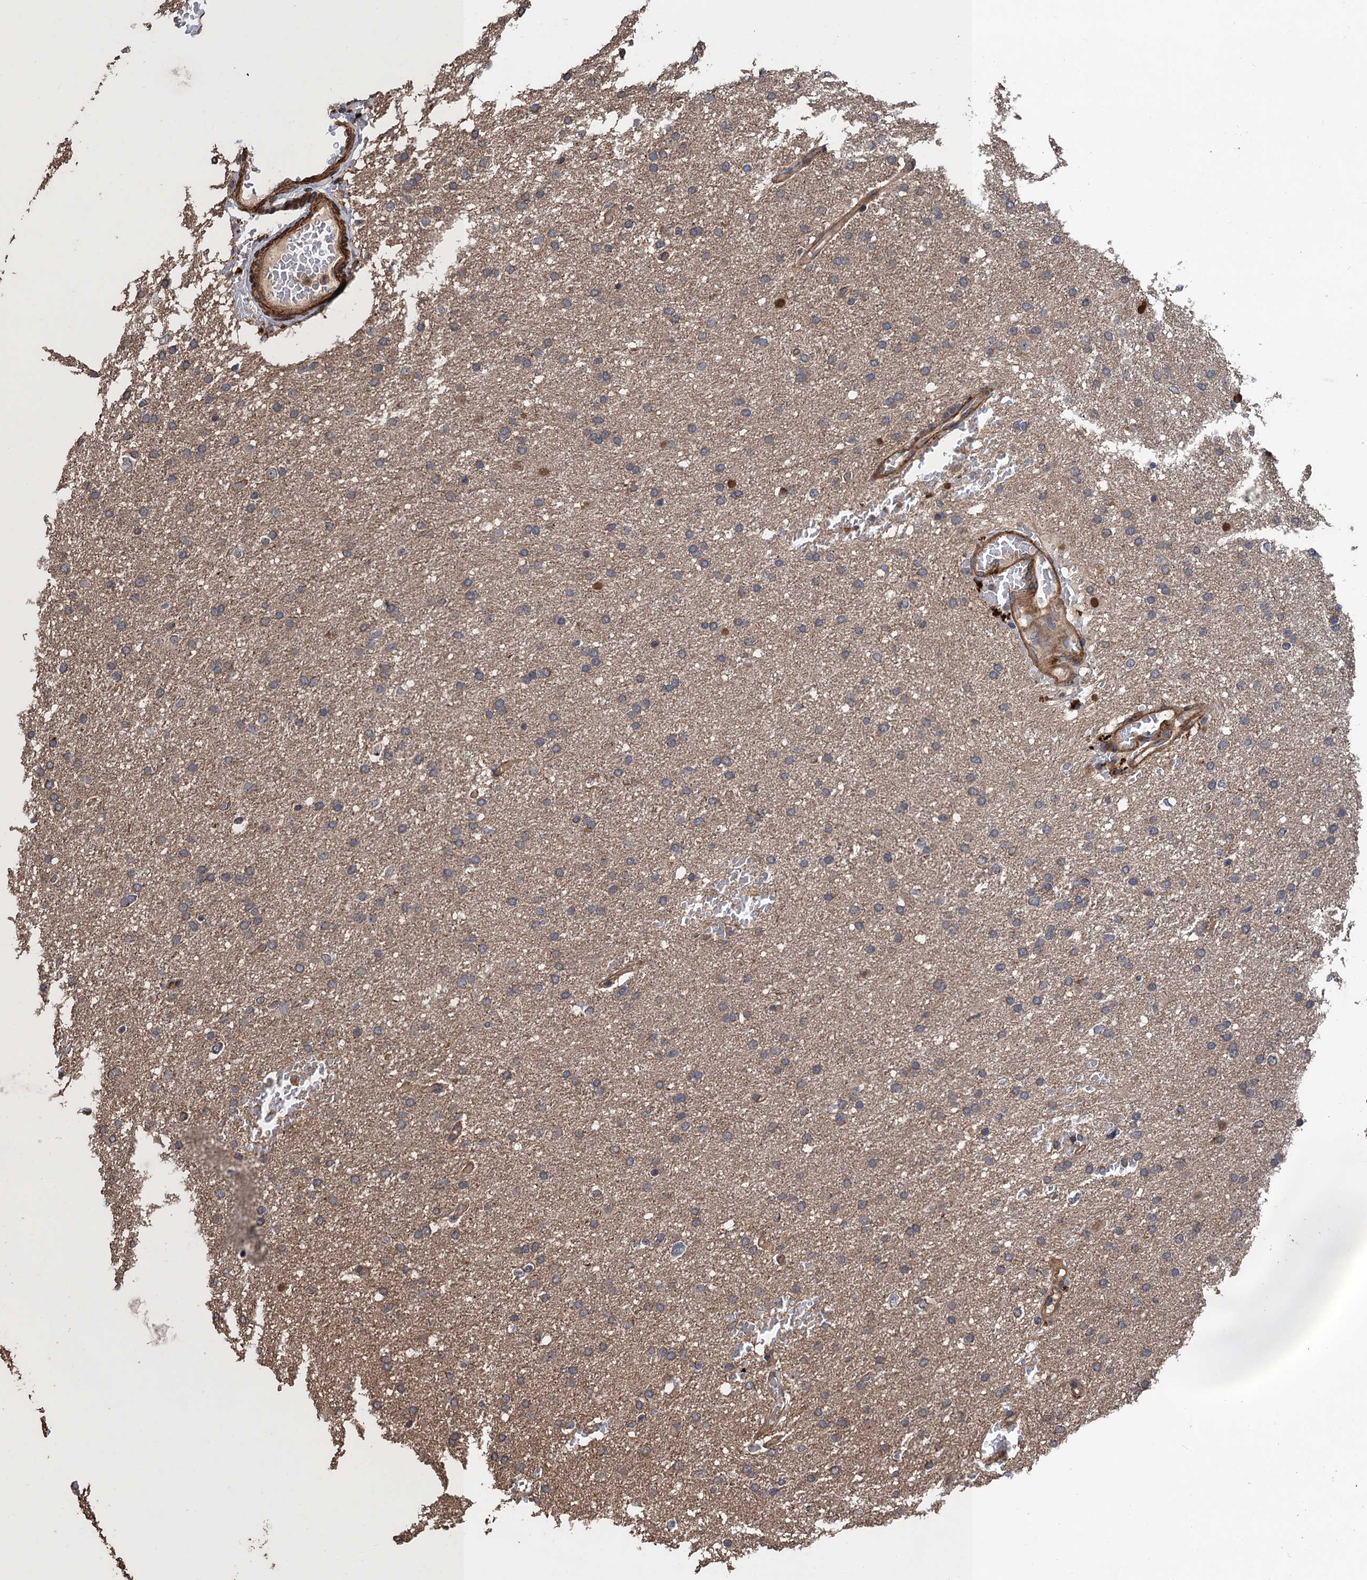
{"staining": {"intensity": "weak", "quantity": "25%-75%", "location": "cytoplasmic/membranous"}, "tissue": "glioma", "cell_type": "Tumor cells", "image_type": "cancer", "snomed": [{"axis": "morphology", "description": "Glioma, malignant, High grade"}, {"axis": "topography", "description": "Cerebral cortex"}], "caption": "A histopathology image of human glioma stained for a protein displays weak cytoplasmic/membranous brown staining in tumor cells. The staining was performed using DAB (3,3'-diaminobenzidine) to visualize the protein expression in brown, while the nuclei were stained in blue with hematoxylin (Magnification: 20x).", "gene": "PPP4R1", "patient": {"sex": "female", "age": 36}}